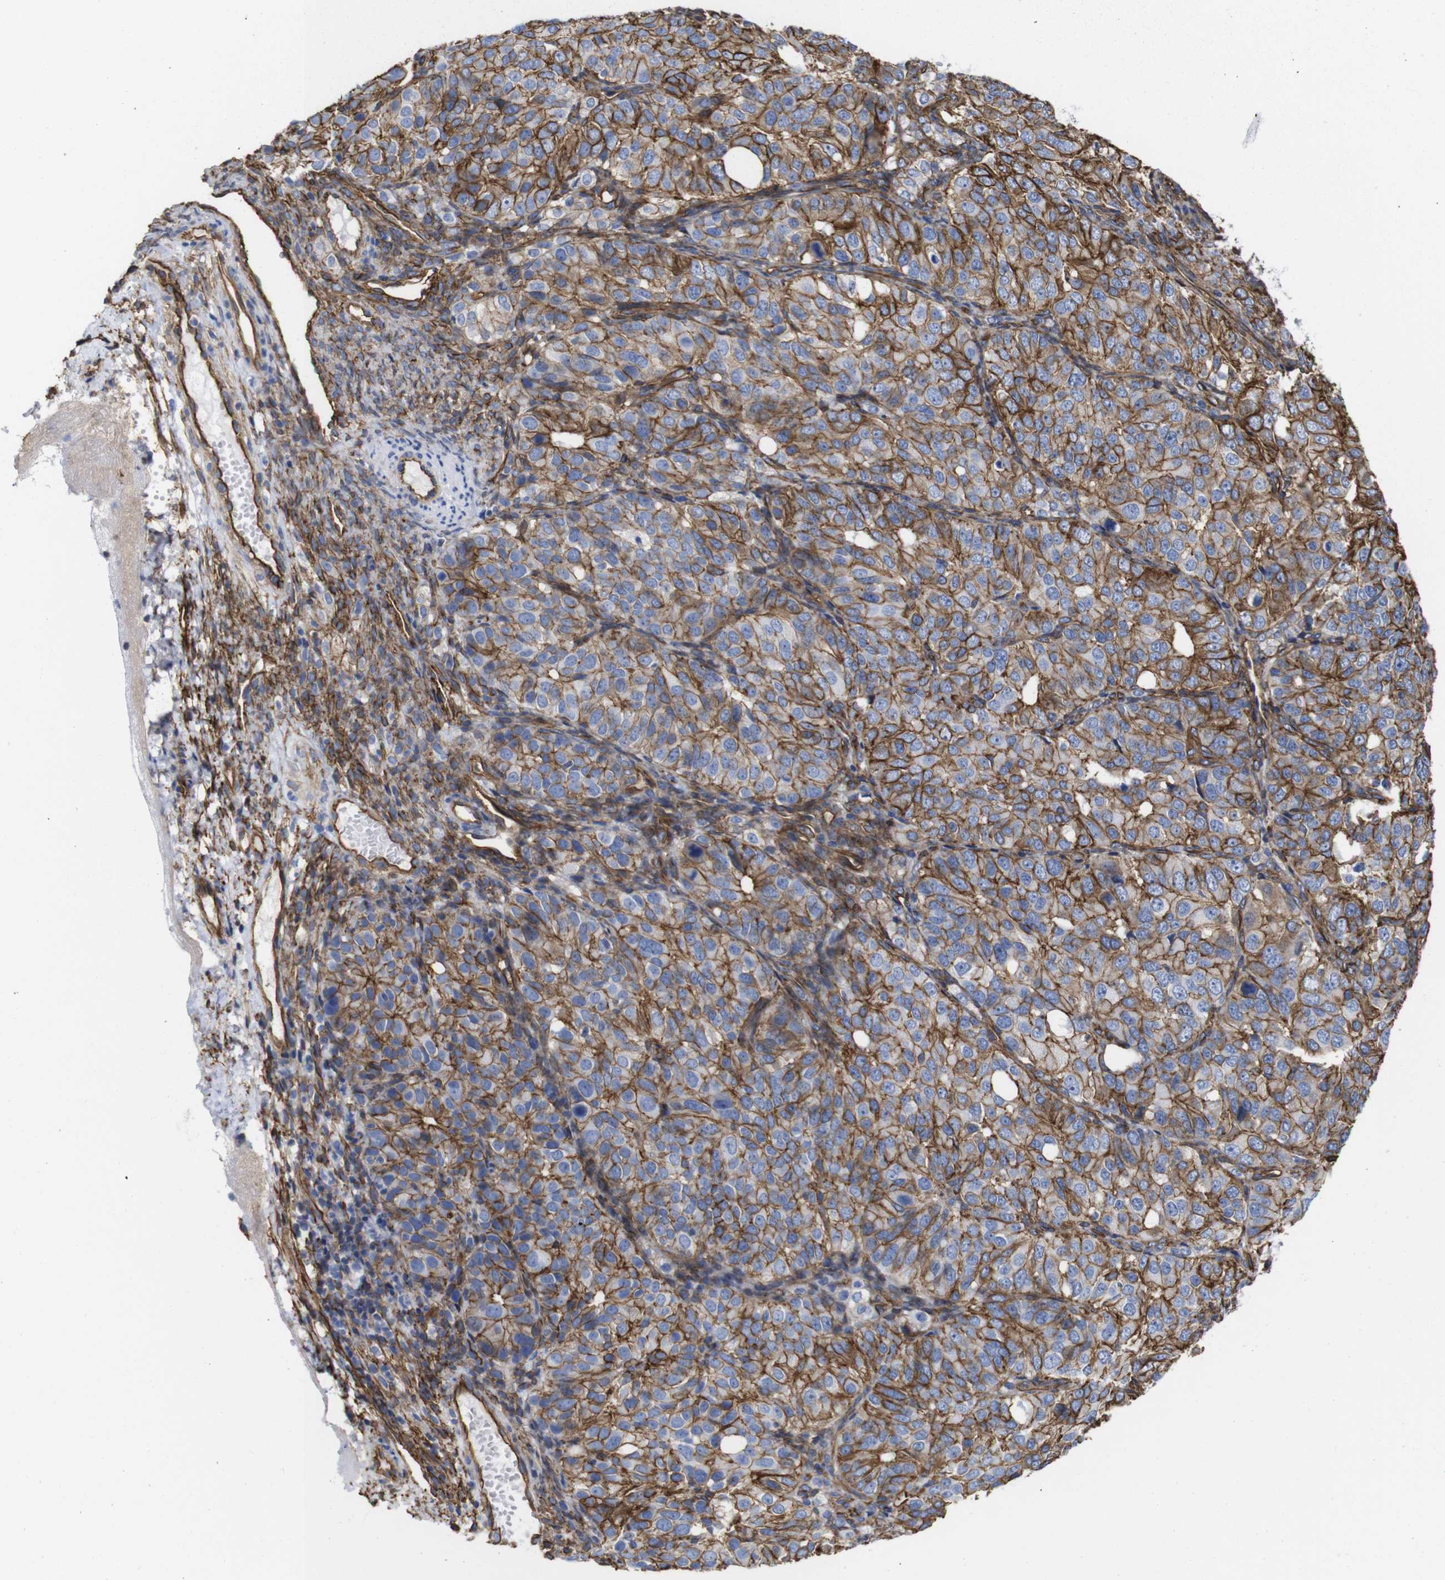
{"staining": {"intensity": "strong", "quantity": ">75%", "location": "cytoplasmic/membranous"}, "tissue": "ovarian cancer", "cell_type": "Tumor cells", "image_type": "cancer", "snomed": [{"axis": "morphology", "description": "Carcinoma, endometroid"}, {"axis": "topography", "description": "Ovary"}], "caption": "Immunohistochemical staining of endometroid carcinoma (ovarian) exhibits high levels of strong cytoplasmic/membranous staining in approximately >75% of tumor cells. The staining was performed using DAB, with brown indicating positive protein expression. Nuclei are stained blue with hematoxylin.", "gene": "SPTBN1", "patient": {"sex": "female", "age": 51}}